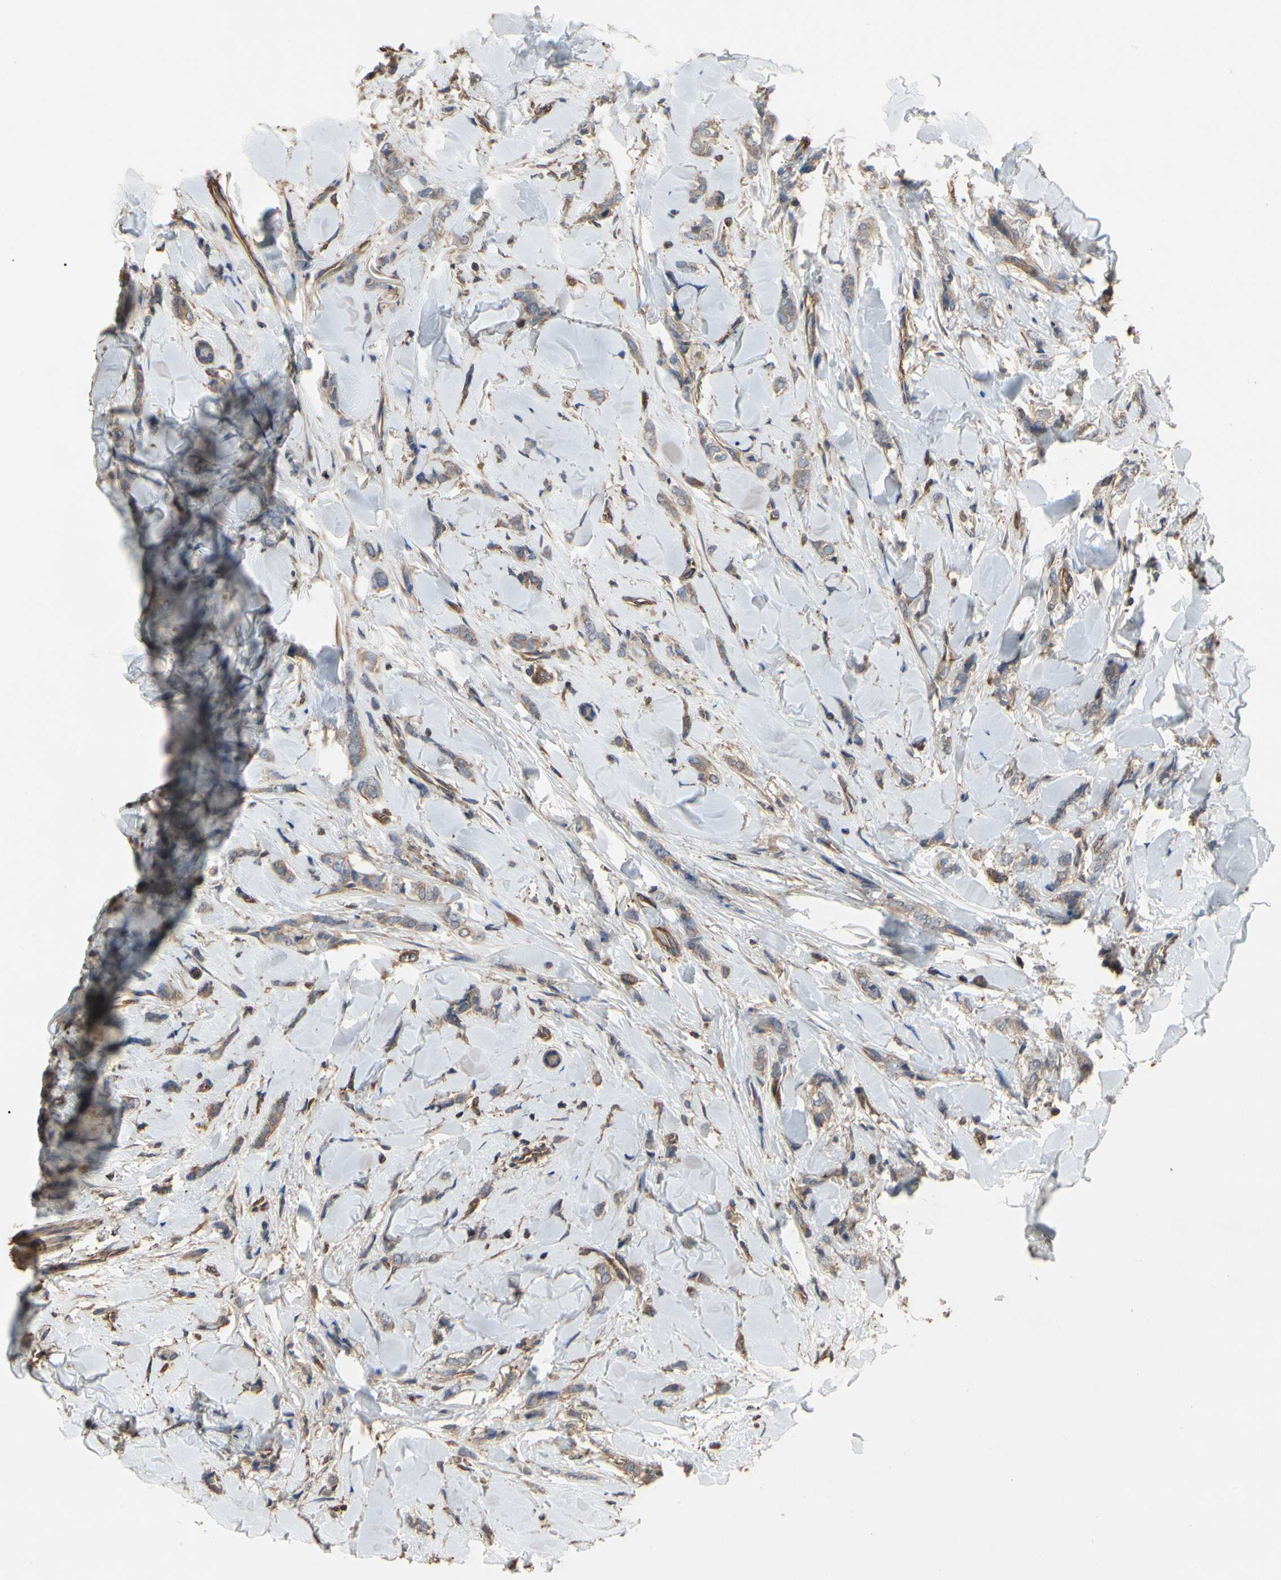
{"staining": {"intensity": "moderate", "quantity": ">75%", "location": "cytoplasmic/membranous"}, "tissue": "breast cancer", "cell_type": "Tumor cells", "image_type": "cancer", "snomed": [{"axis": "morphology", "description": "Lobular carcinoma"}, {"axis": "topography", "description": "Skin"}, {"axis": "topography", "description": "Breast"}], "caption": "A brown stain shows moderate cytoplasmic/membranous staining of a protein in breast cancer (lobular carcinoma) tumor cells.", "gene": "PDZK1", "patient": {"sex": "female", "age": 46}}